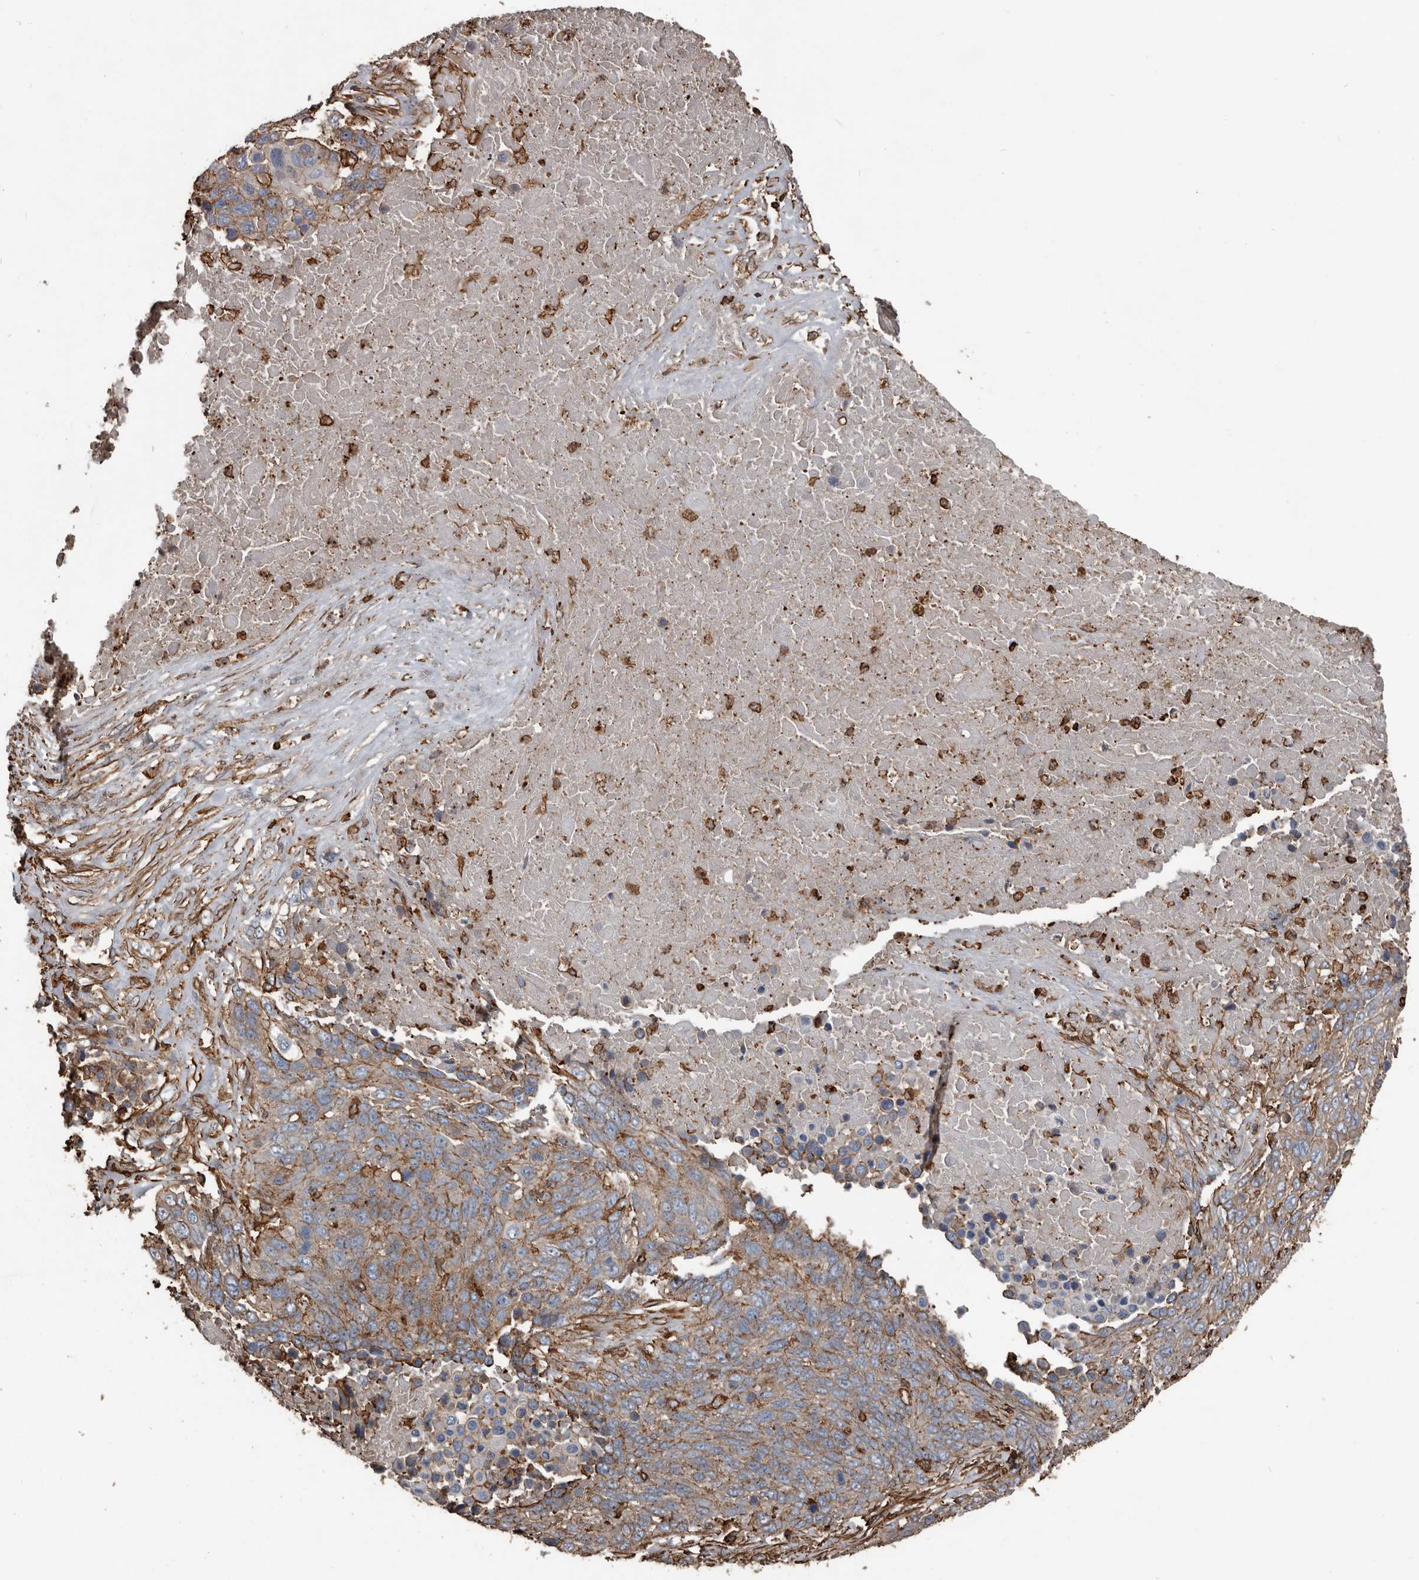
{"staining": {"intensity": "moderate", "quantity": "<25%", "location": "cytoplasmic/membranous"}, "tissue": "lung cancer", "cell_type": "Tumor cells", "image_type": "cancer", "snomed": [{"axis": "morphology", "description": "Squamous cell carcinoma, NOS"}, {"axis": "topography", "description": "Lung"}], "caption": "A brown stain highlights moderate cytoplasmic/membranous positivity of a protein in human lung cancer tumor cells.", "gene": "DENND6B", "patient": {"sex": "male", "age": 66}}